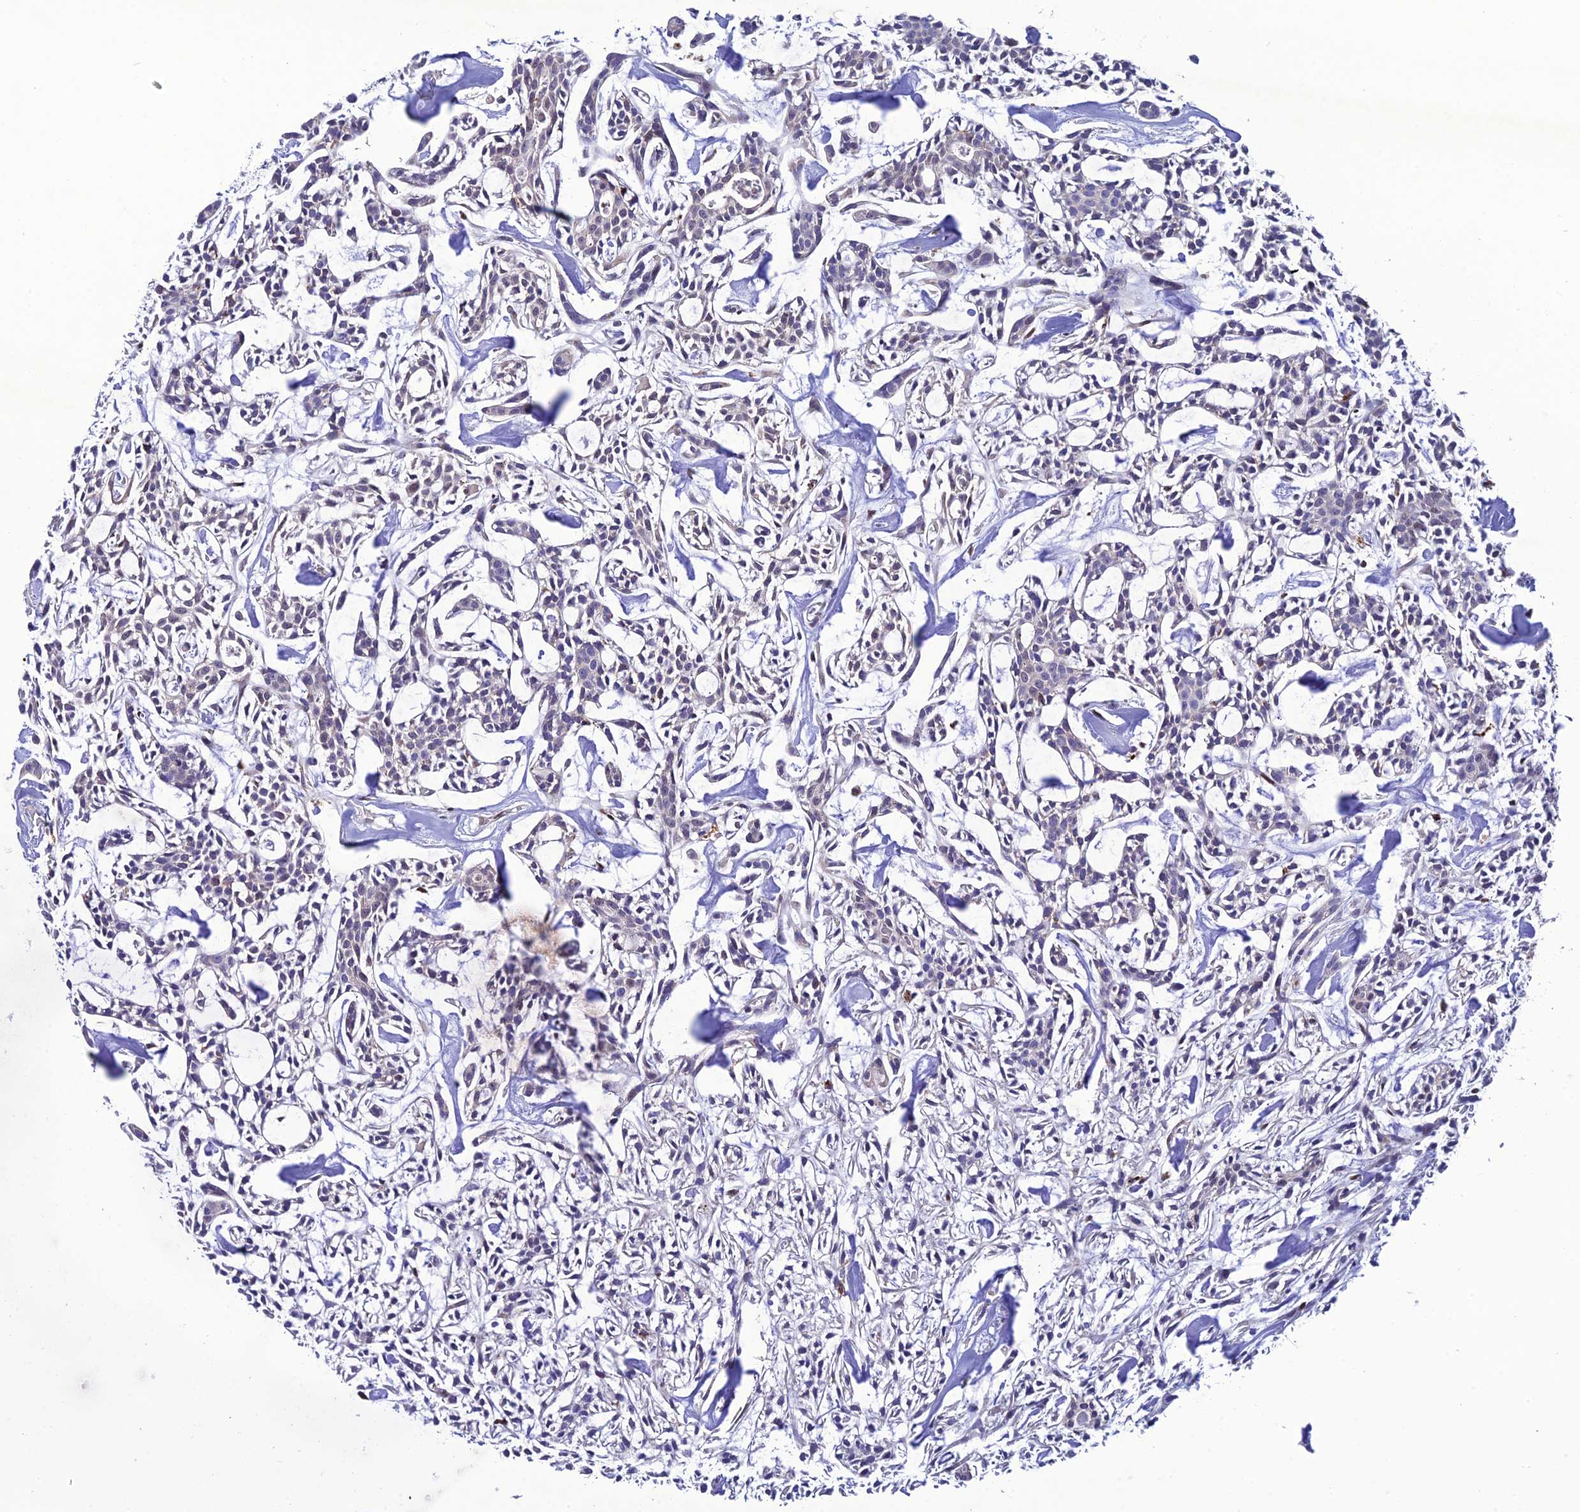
{"staining": {"intensity": "negative", "quantity": "none", "location": "none"}, "tissue": "head and neck cancer", "cell_type": "Tumor cells", "image_type": "cancer", "snomed": [{"axis": "morphology", "description": "Adenocarcinoma, NOS"}, {"axis": "topography", "description": "Salivary gland"}, {"axis": "topography", "description": "Head-Neck"}], "caption": "Immunohistochemistry of head and neck cancer (adenocarcinoma) exhibits no staining in tumor cells.", "gene": "HIC1", "patient": {"sex": "male", "age": 55}}